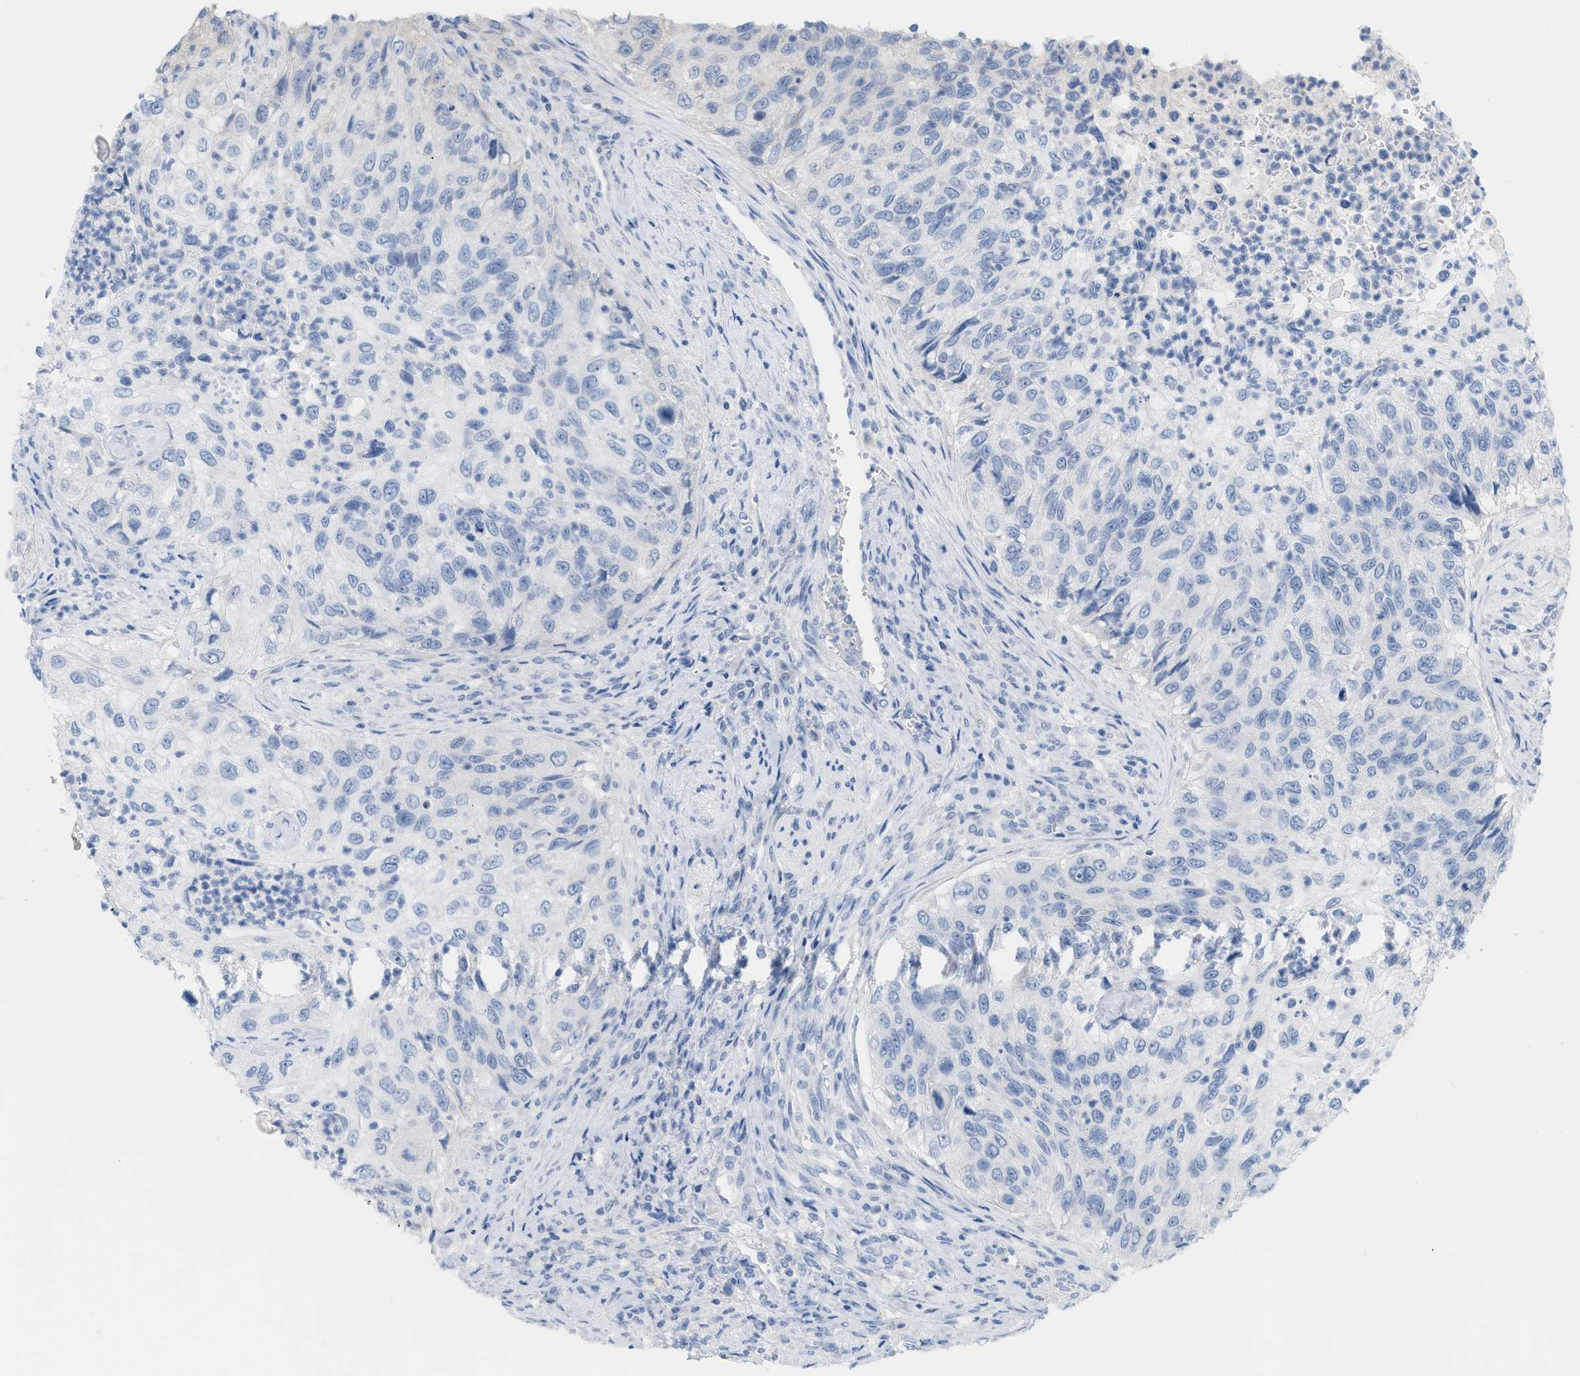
{"staining": {"intensity": "negative", "quantity": "none", "location": "none"}, "tissue": "urothelial cancer", "cell_type": "Tumor cells", "image_type": "cancer", "snomed": [{"axis": "morphology", "description": "Urothelial carcinoma, High grade"}, {"axis": "topography", "description": "Urinary bladder"}], "caption": "Photomicrograph shows no protein staining in tumor cells of urothelial carcinoma (high-grade) tissue. (DAB (3,3'-diaminobenzidine) immunohistochemistry (IHC) visualized using brightfield microscopy, high magnification).", "gene": "PAPPA", "patient": {"sex": "female", "age": 60}}